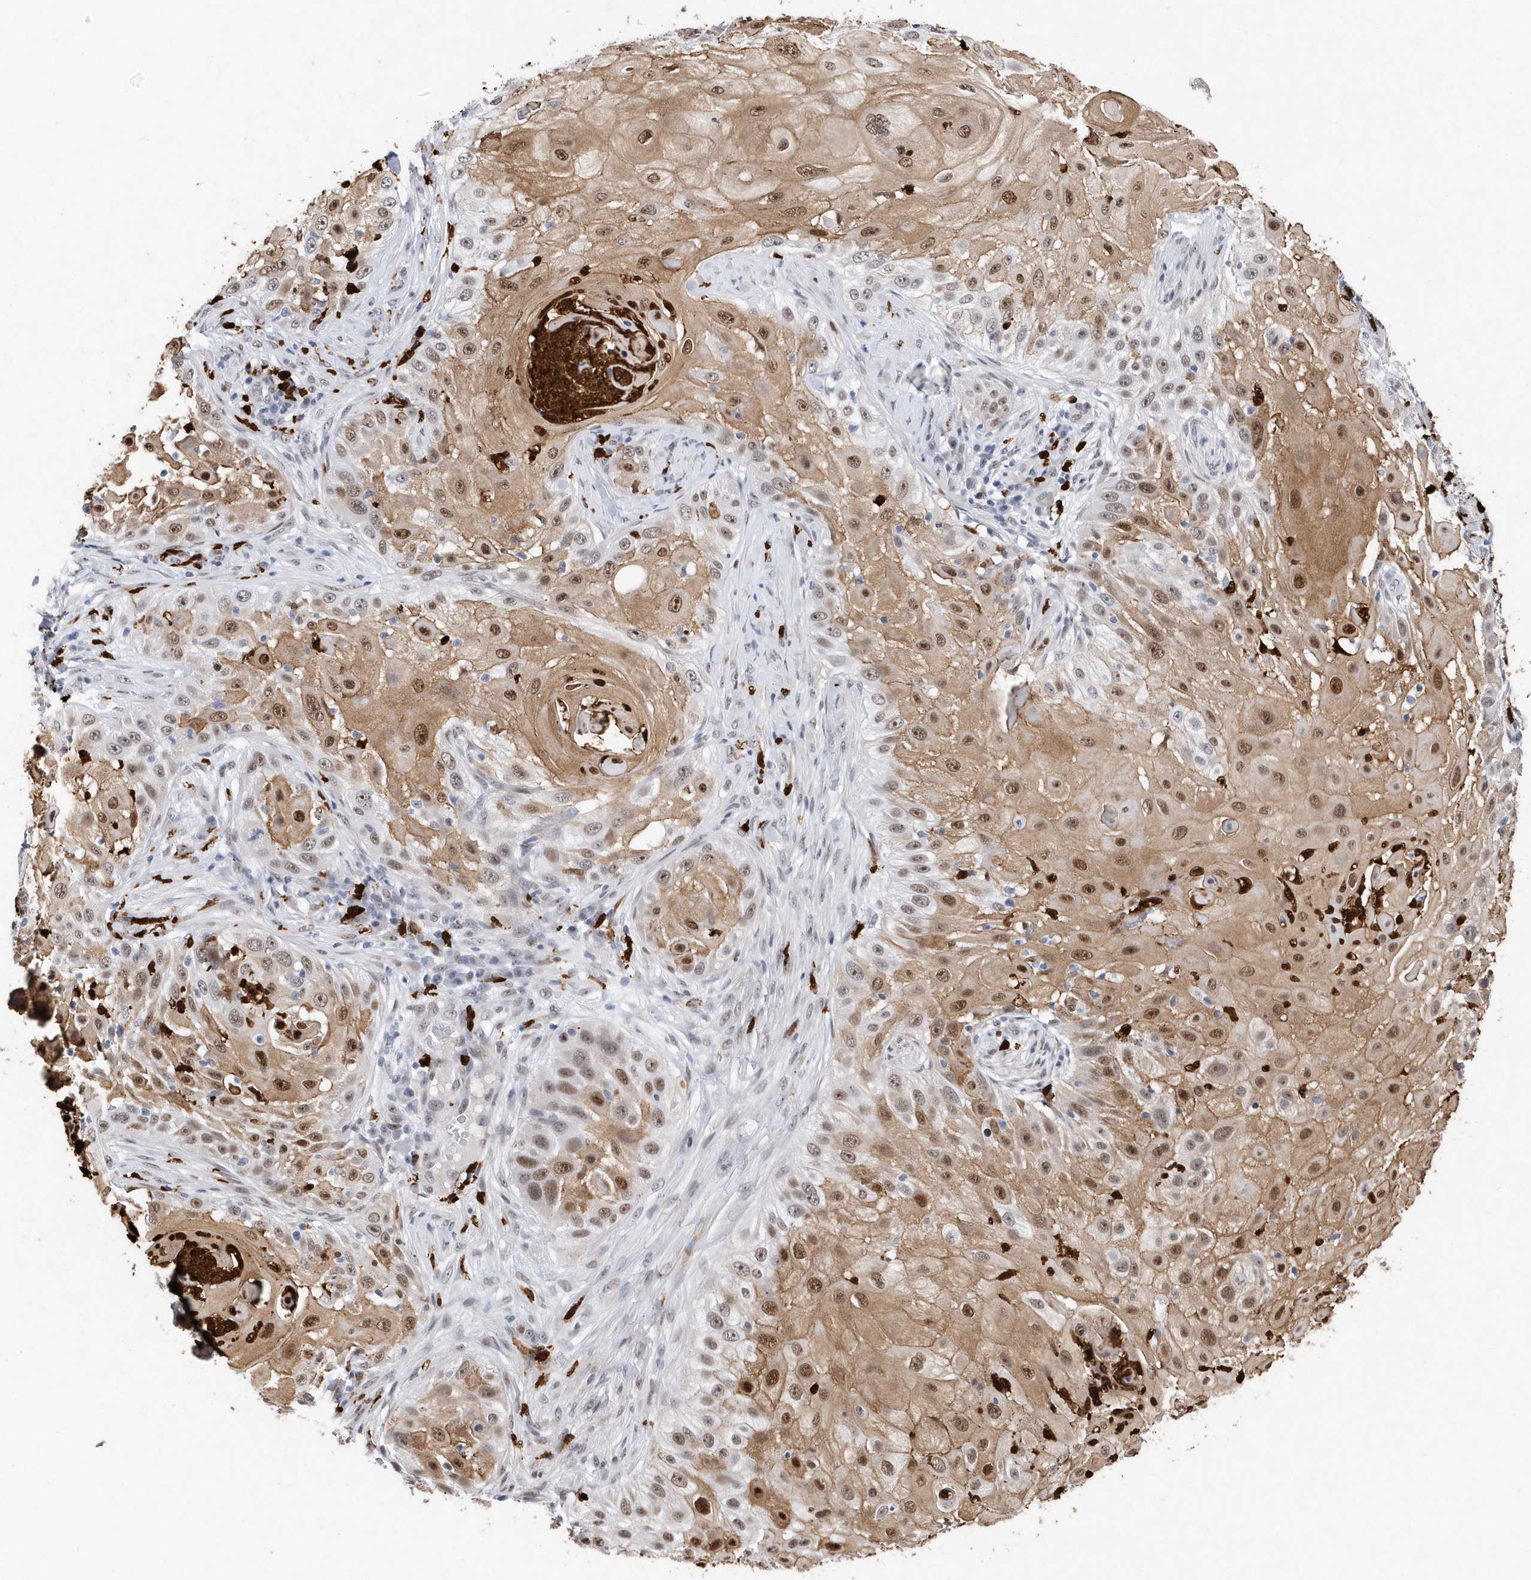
{"staining": {"intensity": "moderate", "quantity": ">75%", "location": "cytoplasmic/membranous,nuclear"}, "tissue": "skin cancer", "cell_type": "Tumor cells", "image_type": "cancer", "snomed": [{"axis": "morphology", "description": "Squamous cell carcinoma, NOS"}, {"axis": "topography", "description": "Skin"}], "caption": "Moderate cytoplasmic/membranous and nuclear protein positivity is identified in approximately >75% of tumor cells in skin cancer (squamous cell carcinoma).", "gene": "RPP30", "patient": {"sex": "female", "age": 44}}